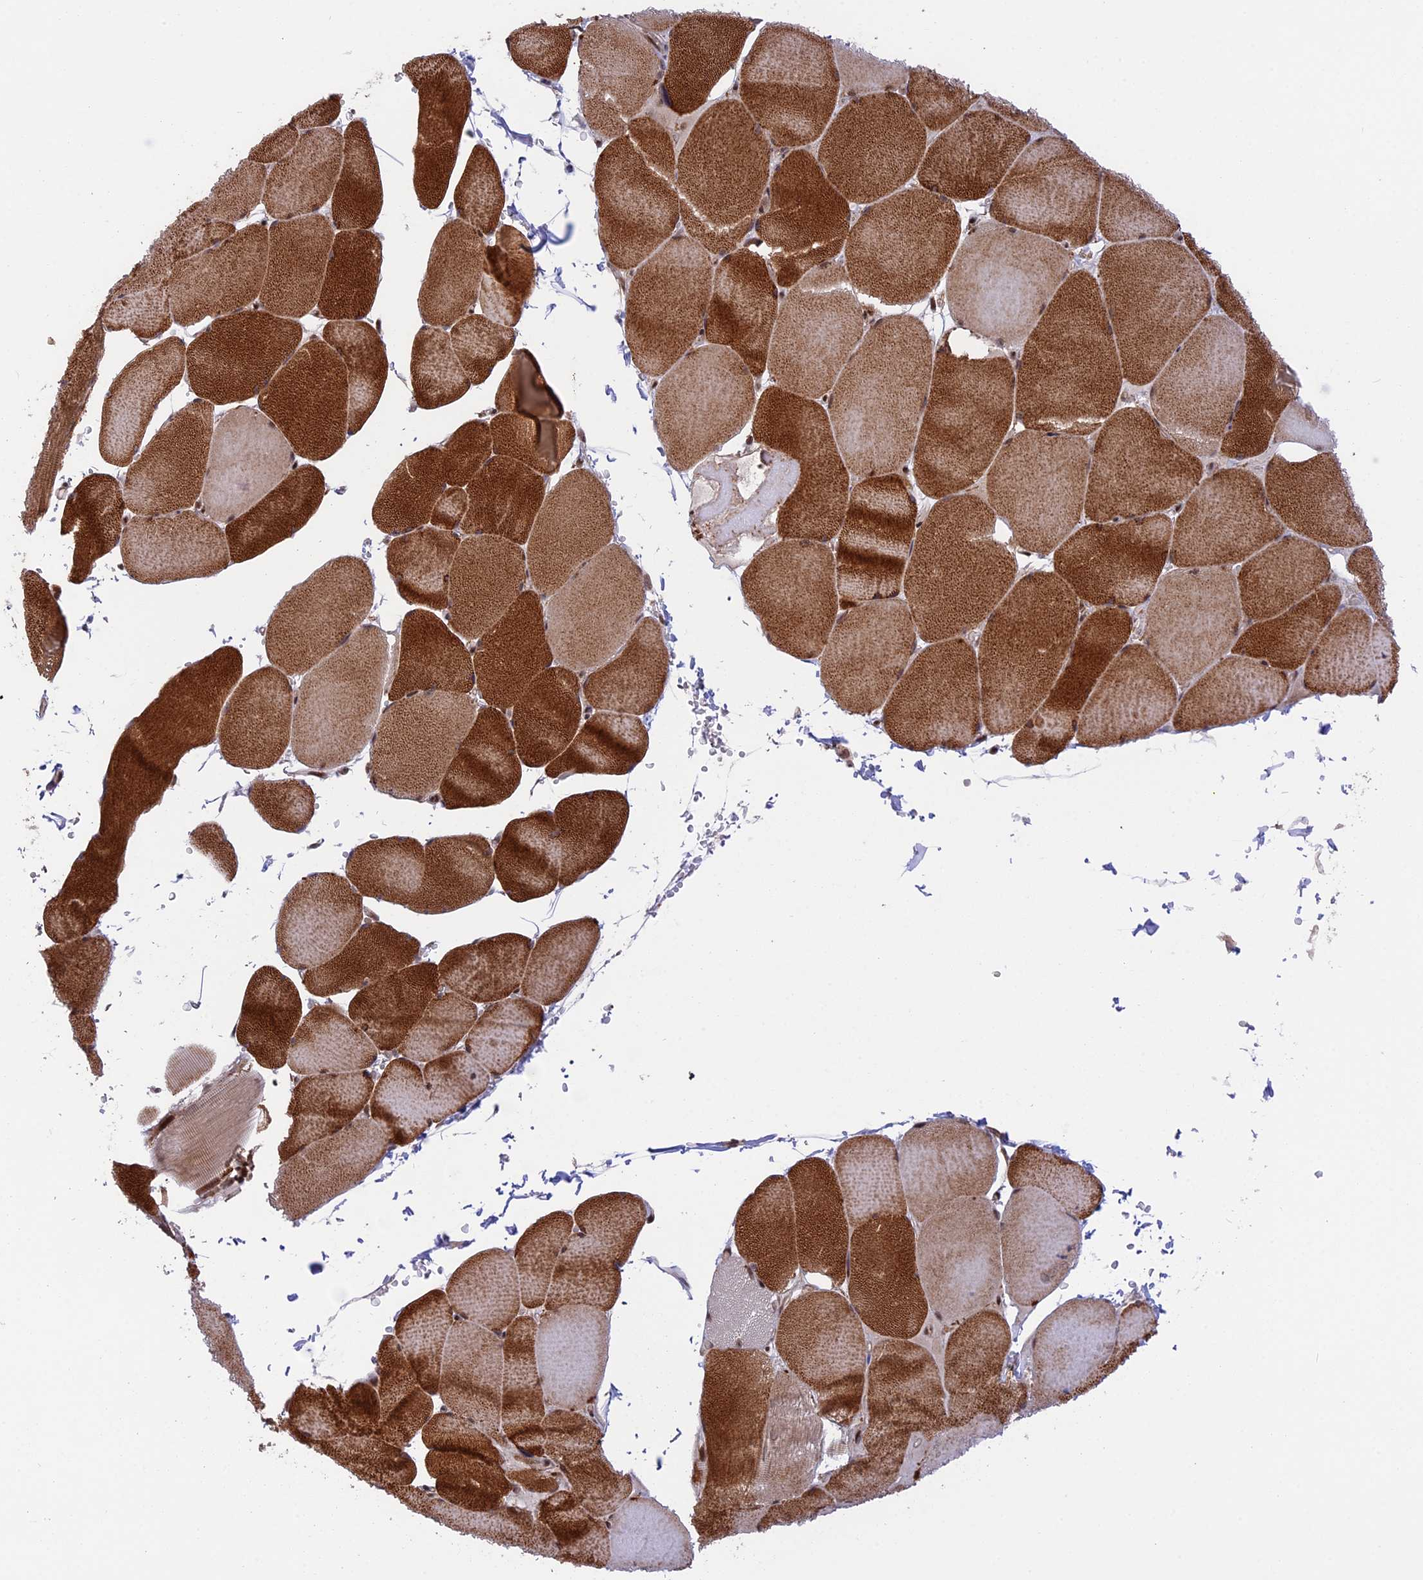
{"staining": {"intensity": "strong", "quantity": ">75%", "location": "cytoplasmic/membranous"}, "tissue": "skeletal muscle", "cell_type": "Myocytes", "image_type": "normal", "snomed": [{"axis": "morphology", "description": "Normal tissue, NOS"}, {"axis": "topography", "description": "Skeletal muscle"}, {"axis": "topography", "description": "Head-Neck"}], "caption": "Immunohistochemistry histopathology image of benign skeletal muscle stained for a protein (brown), which exhibits high levels of strong cytoplasmic/membranous positivity in approximately >75% of myocytes.", "gene": "POLR2C", "patient": {"sex": "male", "age": 66}}